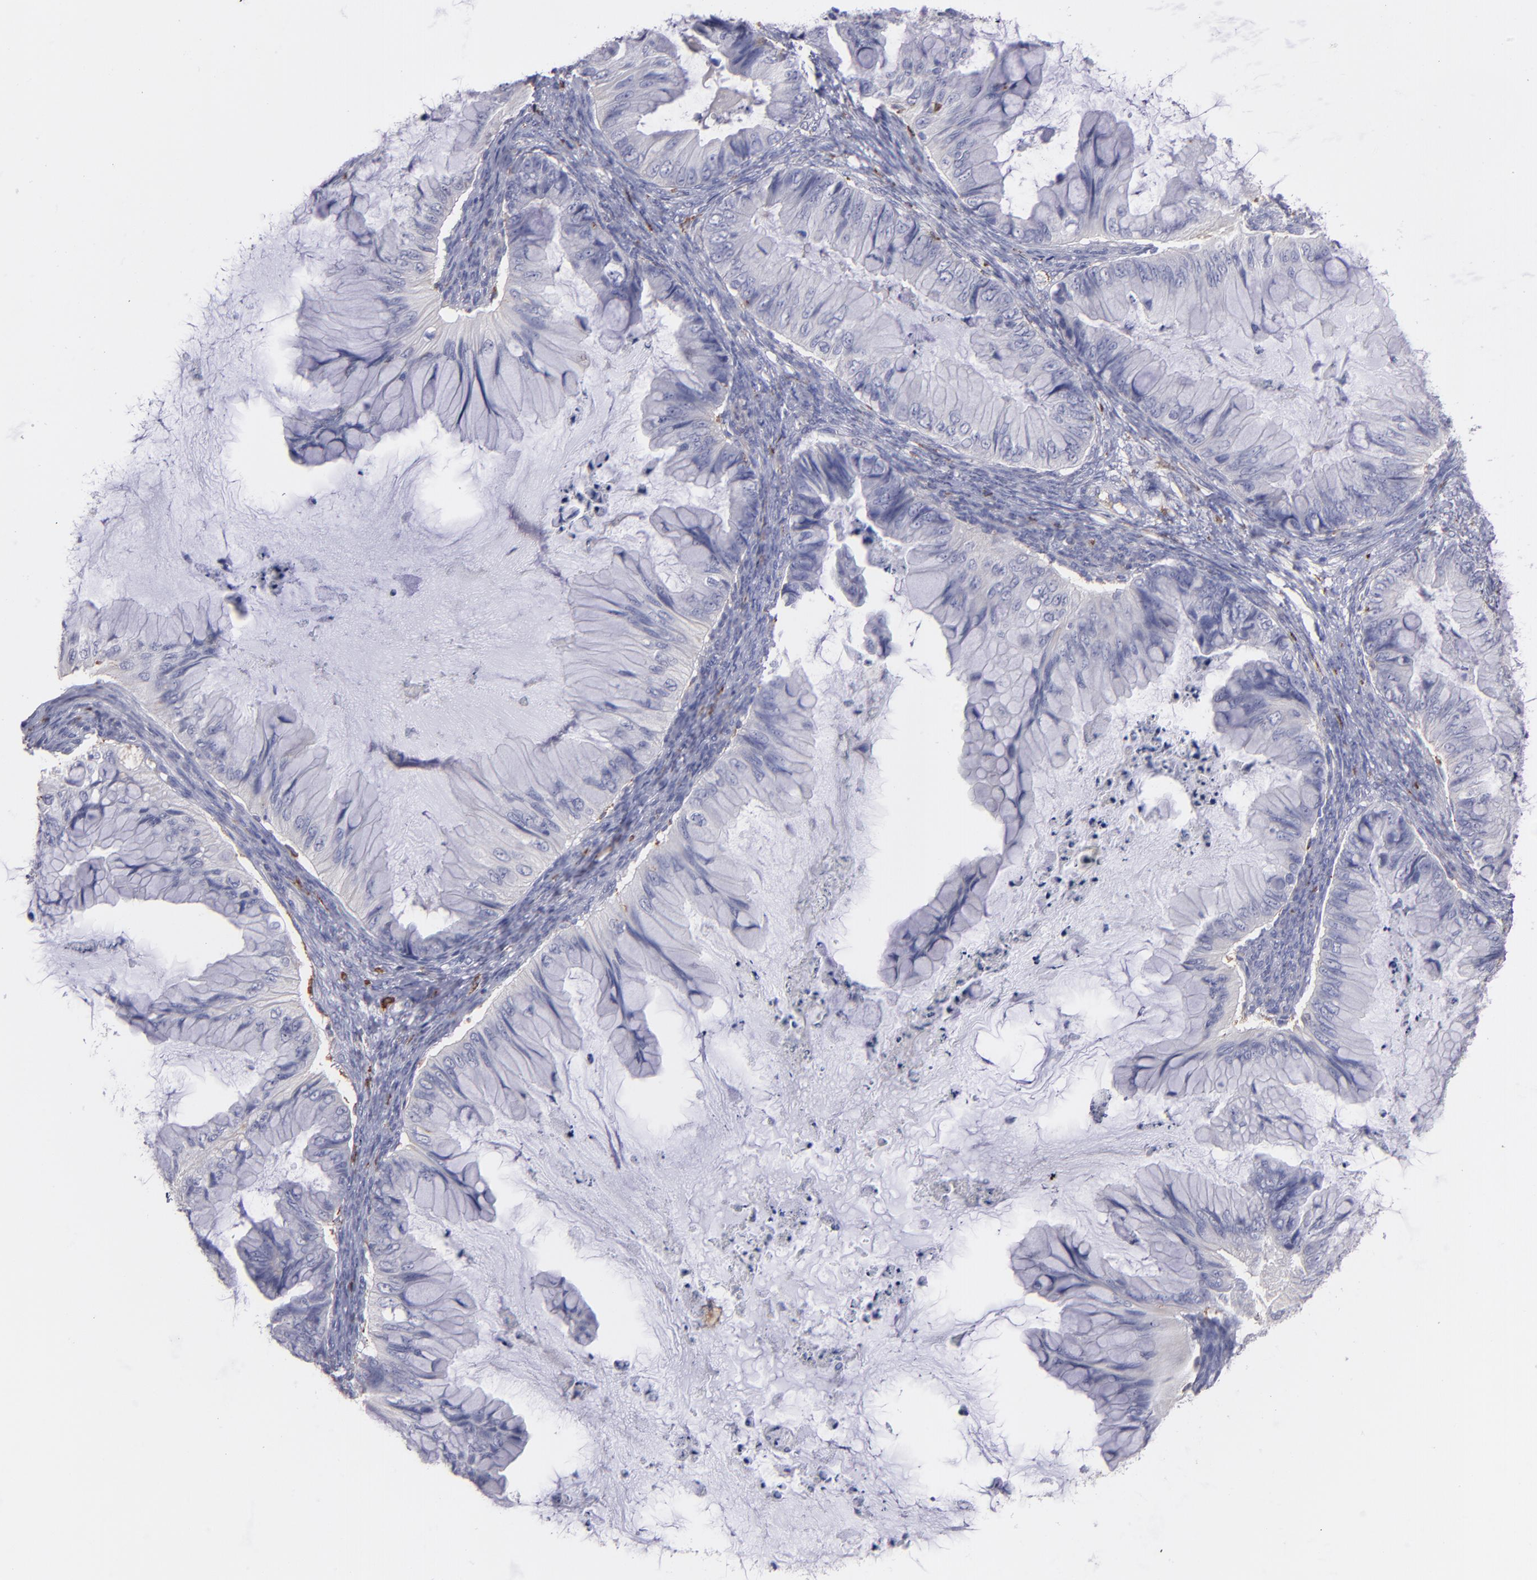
{"staining": {"intensity": "negative", "quantity": "none", "location": "none"}, "tissue": "ovarian cancer", "cell_type": "Tumor cells", "image_type": "cancer", "snomed": [{"axis": "morphology", "description": "Cystadenocarcinoma, mucinous, NOS"}, {"axis": "topography", "description": "Ovary"}], "caption": "A photomicrograph of human mucinous cystadenocarcinoma (ovarian) is negative for staining in tumor cells. (DAB (3,3'-diaminobenzidine) IHC, high magnification).", "gene": "C1QA", "patient": {"sex": "female", "age": 36}}